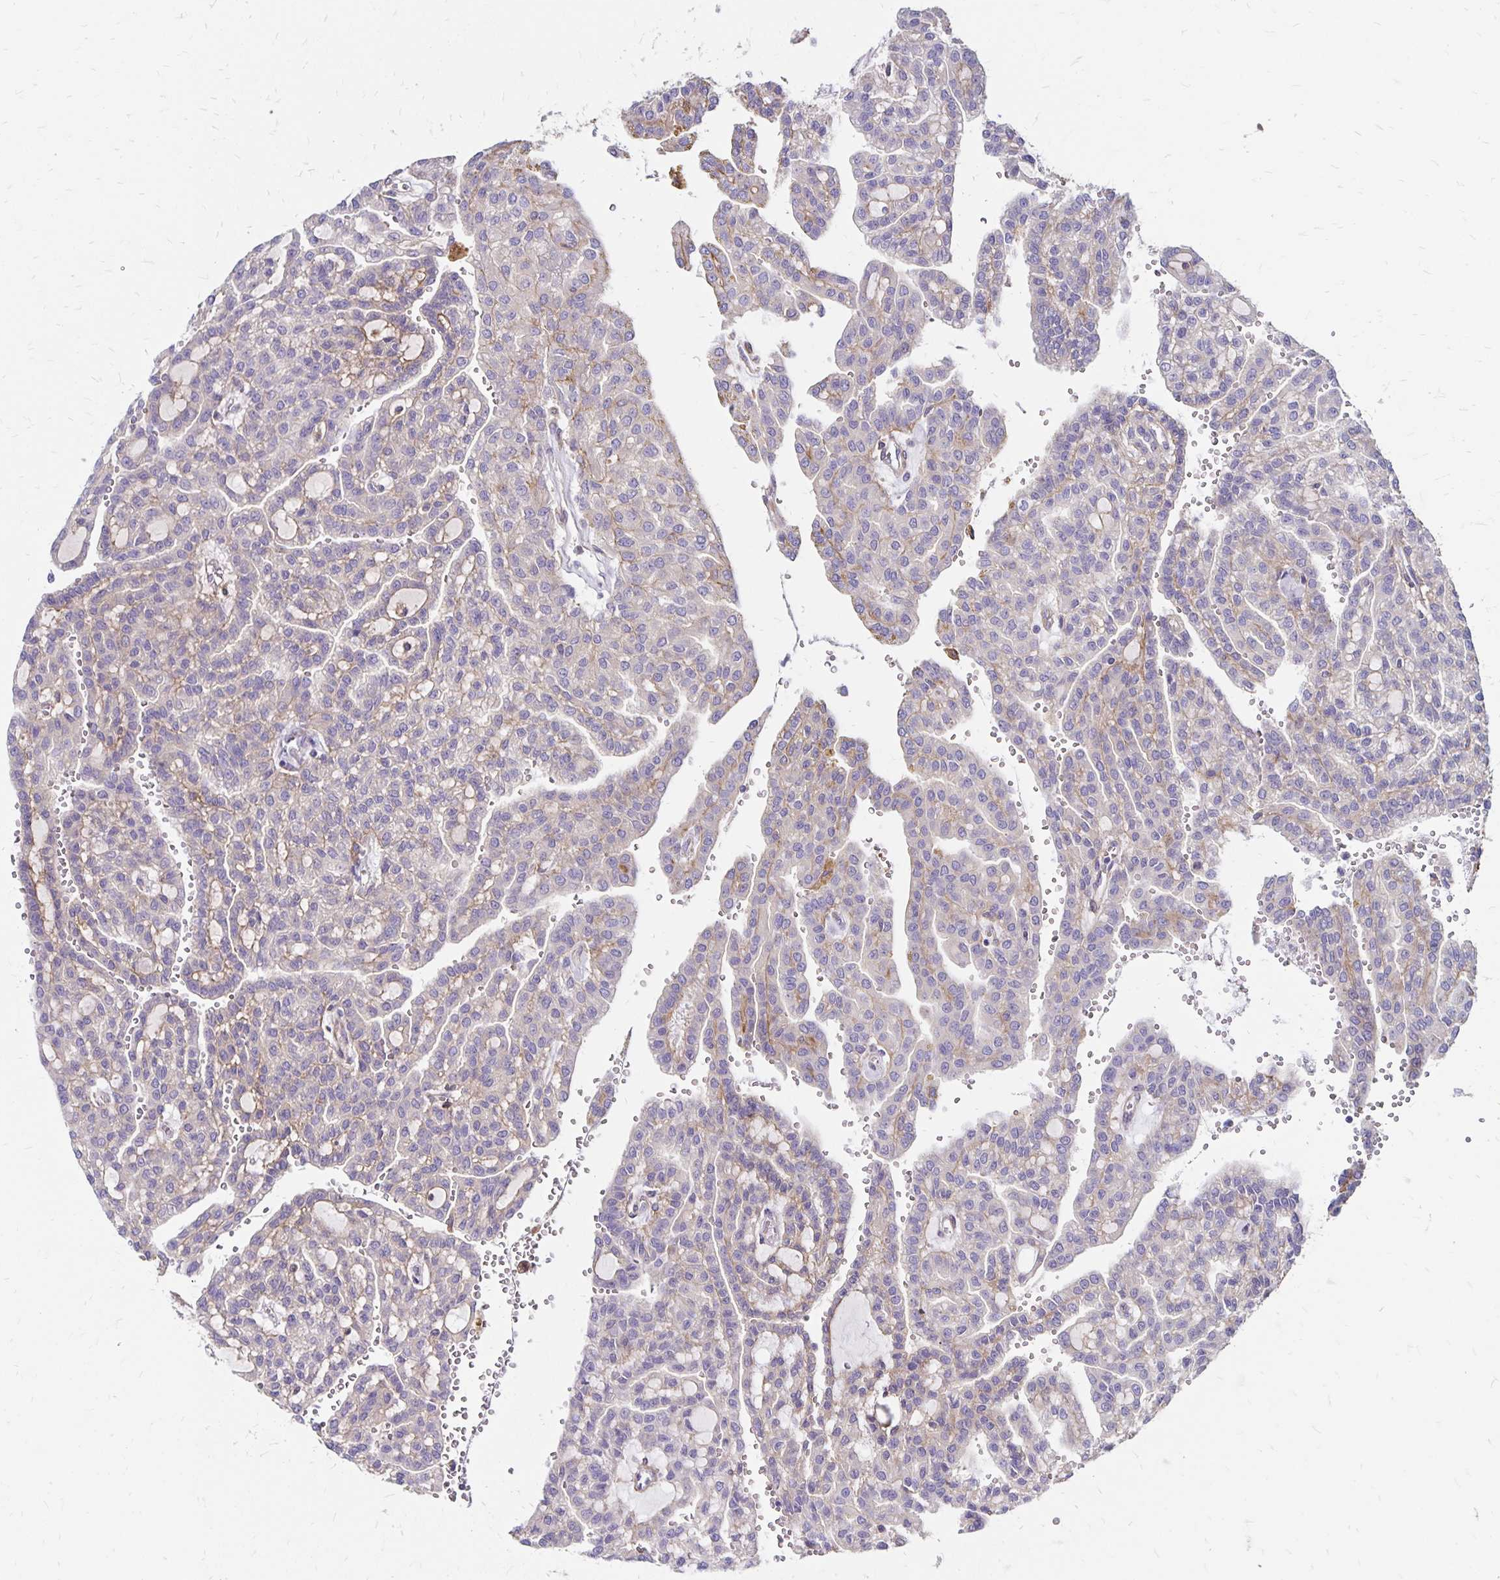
{"staining": {"intensity": "negative", "quantity": "none", "location": "none"}, "tissue": "renal cancer", "cell_type": "Tumor cells", "image_type": "cancer", "snomed": [{"axis": "morphology", "description": "Adenocarcinoma, NOS"}, {"axis": "topography", "description": "Kidney"}], "caption": "DAB immunohistochemical staining of adenocarcinoma (renal) exhibits no significant staining in tumor cells.", "gene": "TNS3", "patient": {"sex": "male", "age": 63}}